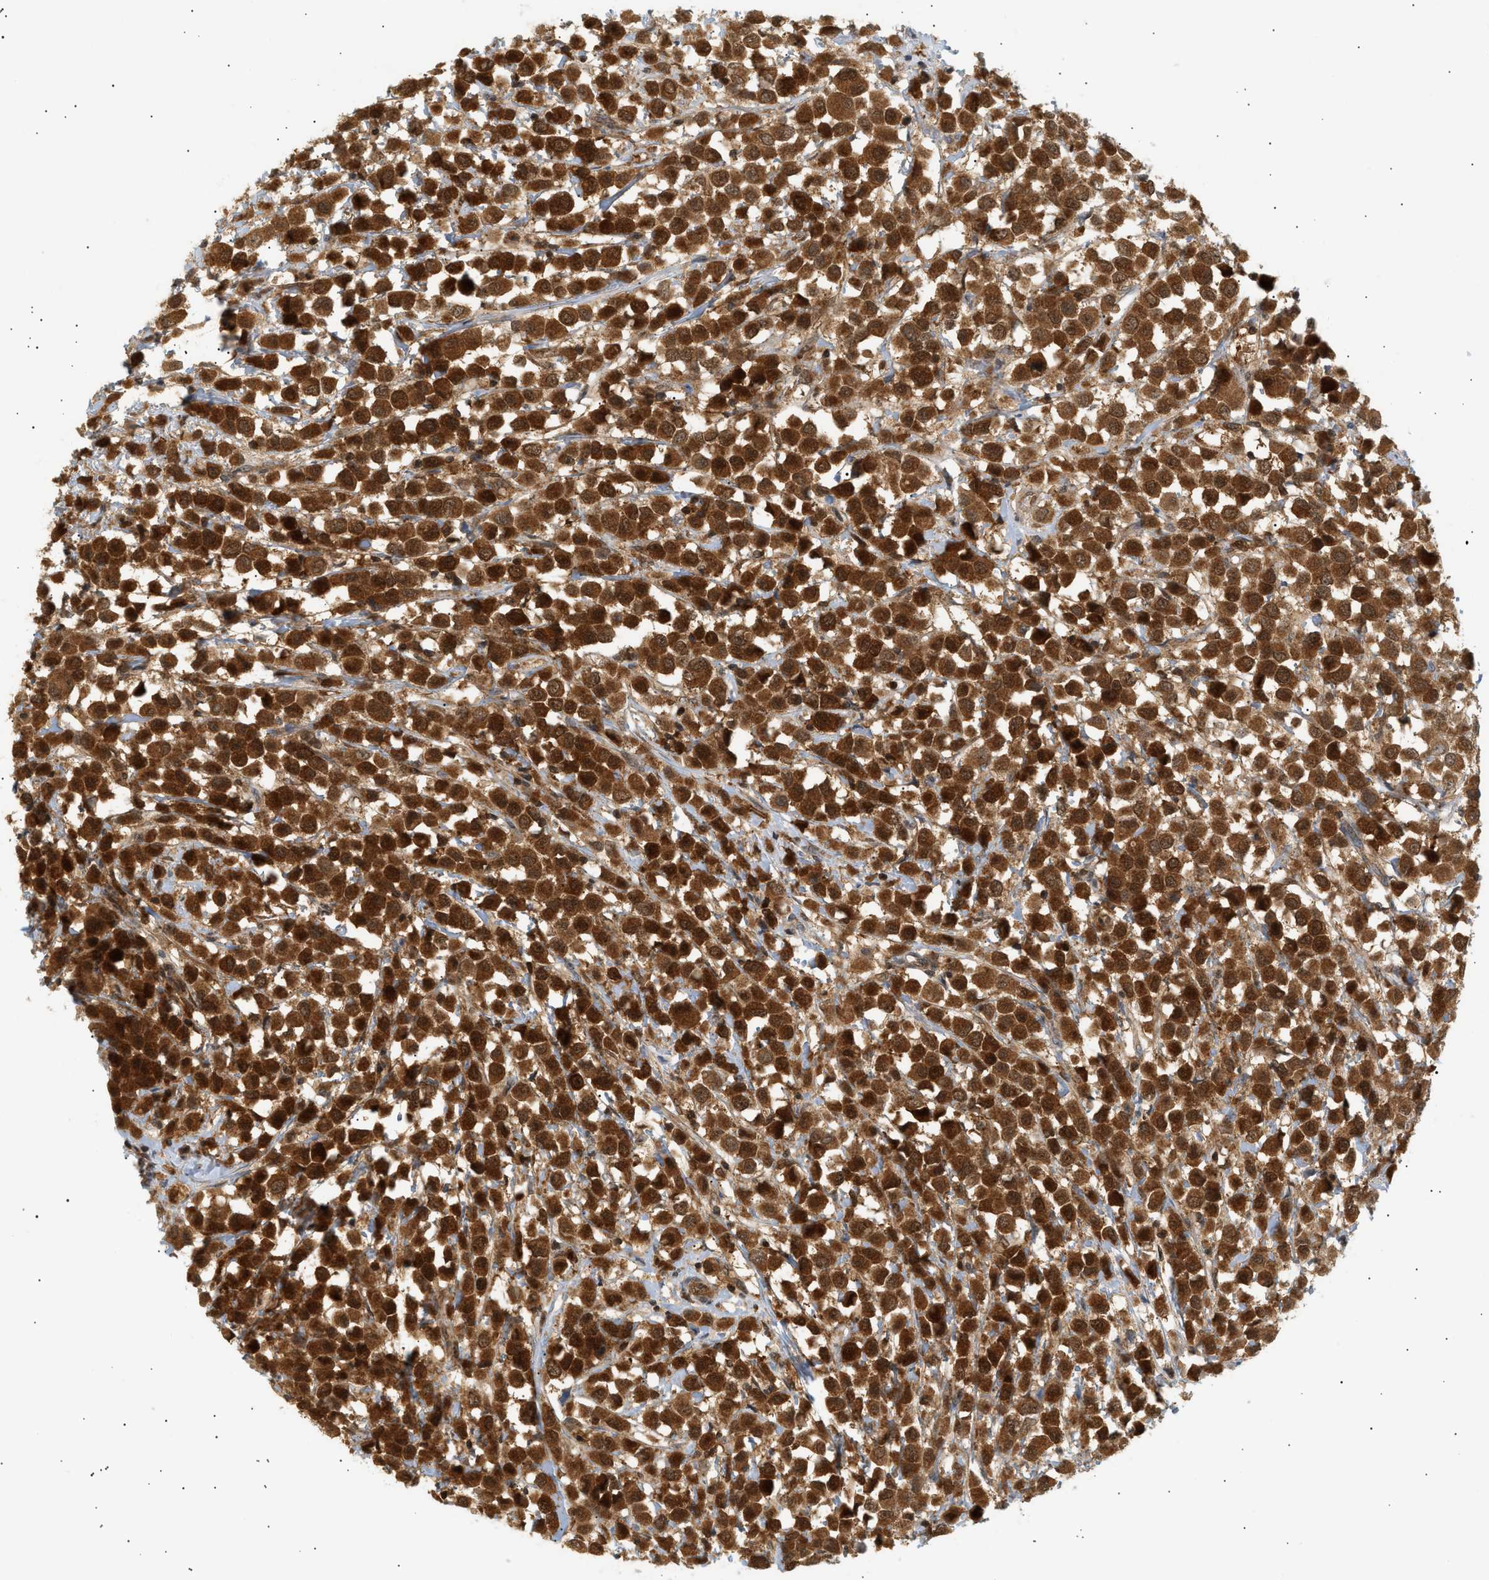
{"staining": {"intensity": "strong", "quantity": ">75%", "location": "cytoplasmic/membranous,nuclear"}, "tissue": "breast cancer", "cell_type": "Tumor cells", "image_type": "cancer", "snomed": [{"axis": "morphology", "description": "Duct carcinoma"}, {"axis": "topography", "description": "Breast"}], "caption": "Breast invasive ductal carcinoma was stained to show a protein in brown. There is high levels of strong cytoplasmic/membranous and nuclear staining in approximately >75% of tumor cells. The staining is performed using DAB brown chromogen to label protein expression. The nuclei are counter-stained blue using hematoxylin.", "gene": "SHC1", "patient": {"sex": "female", "age": 61}}